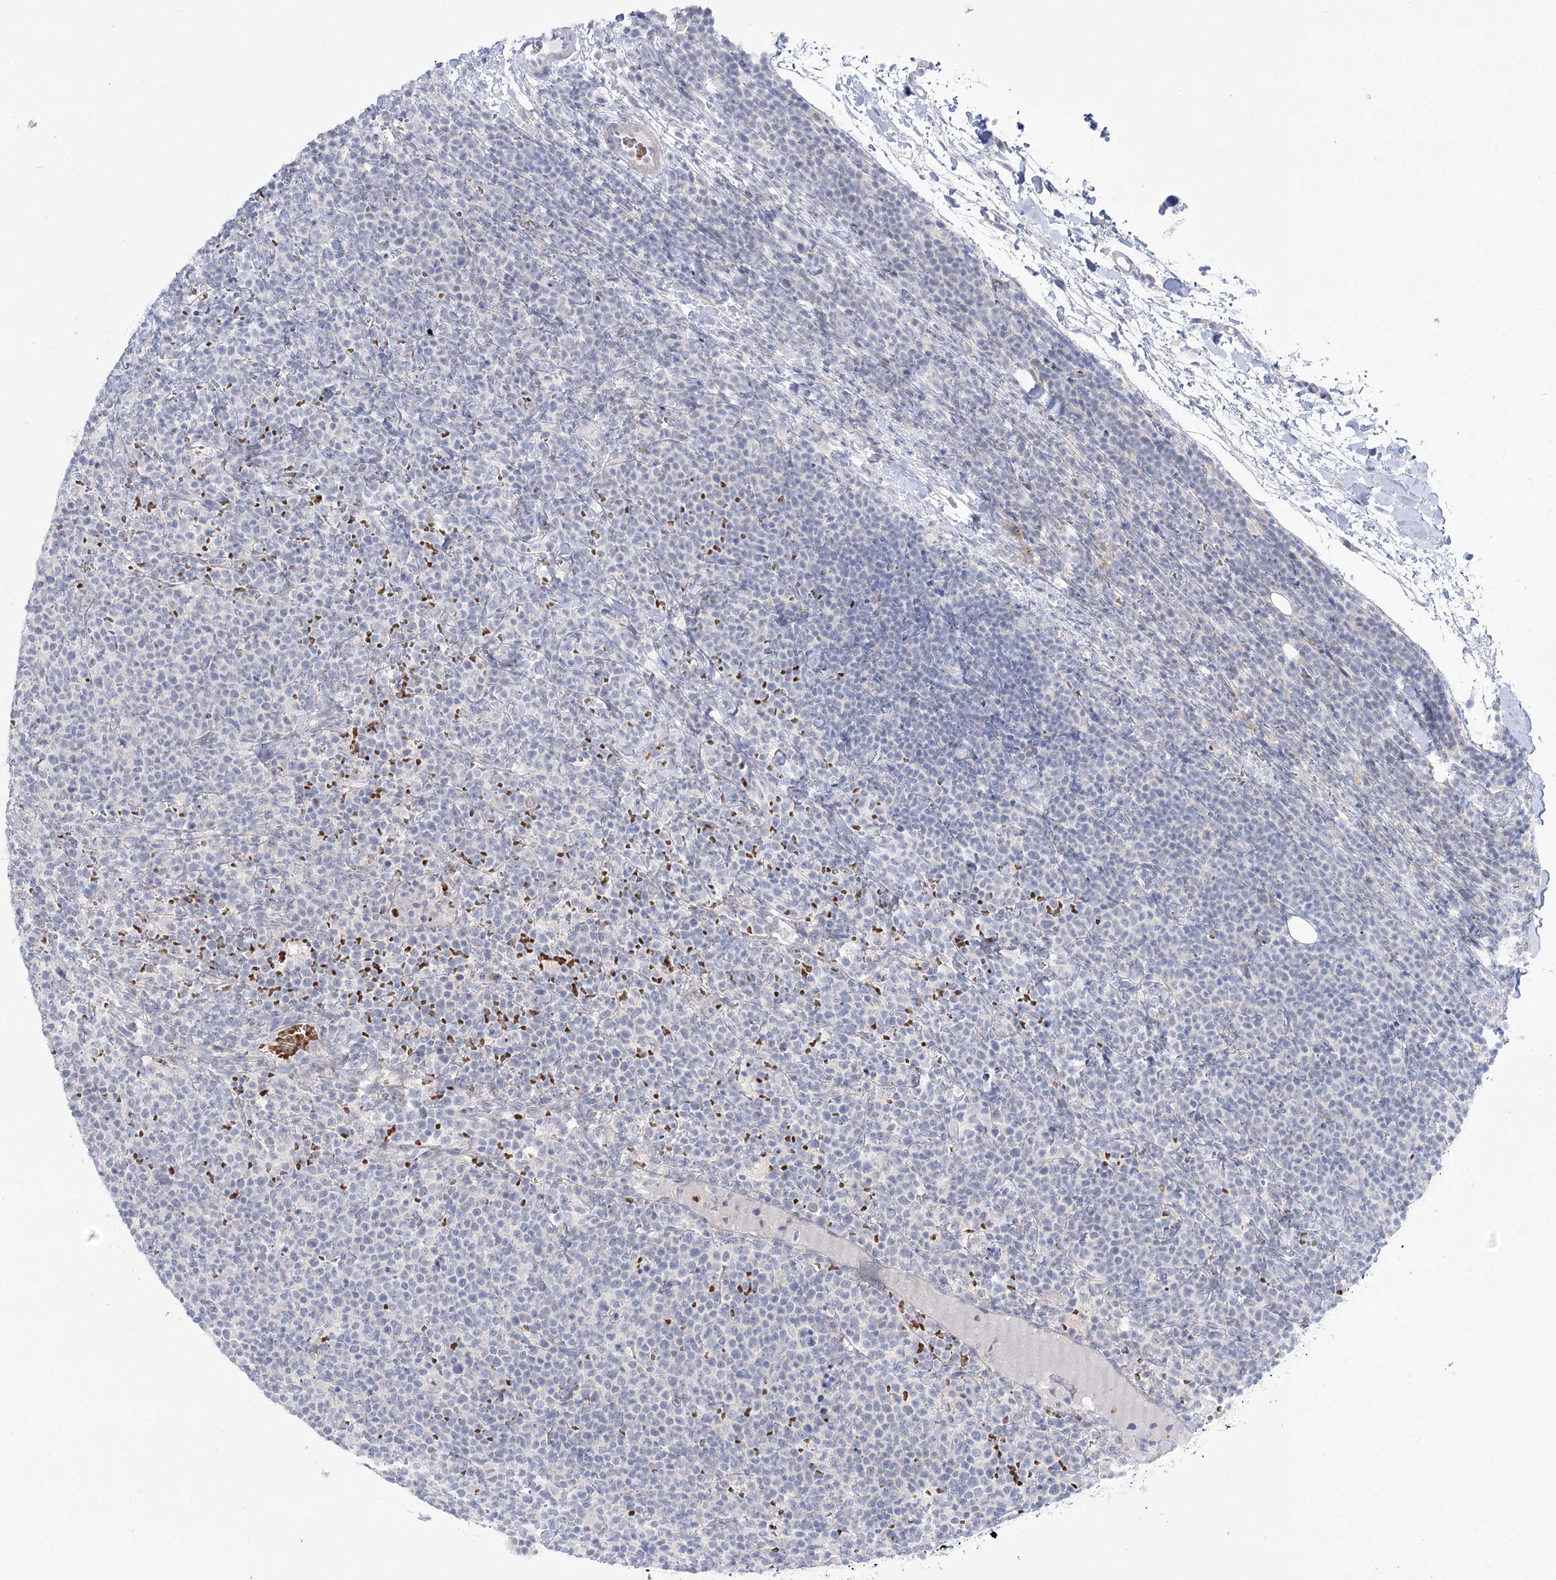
{"staining": {"intensity": "negative", "quantity": "none", "location": "none"}, "tissue": "lymphoma", "cell_type": "Tumor cells", "image_type": "cancer", "snomed": [{"axis": "morphology", "description": "Malignant lymphoma, non-Hodgkin's type, High grade"}, {"axis": "topography", "description": "Lymph node"}], "caption": "Photomicrograph shows no protein positivity in tumor cells of malignant lymphoma, non-Hodgkin's type (high-grade) tissue.", "gene": "SIAE", "patient": {"sex": "male", "age": 61}}